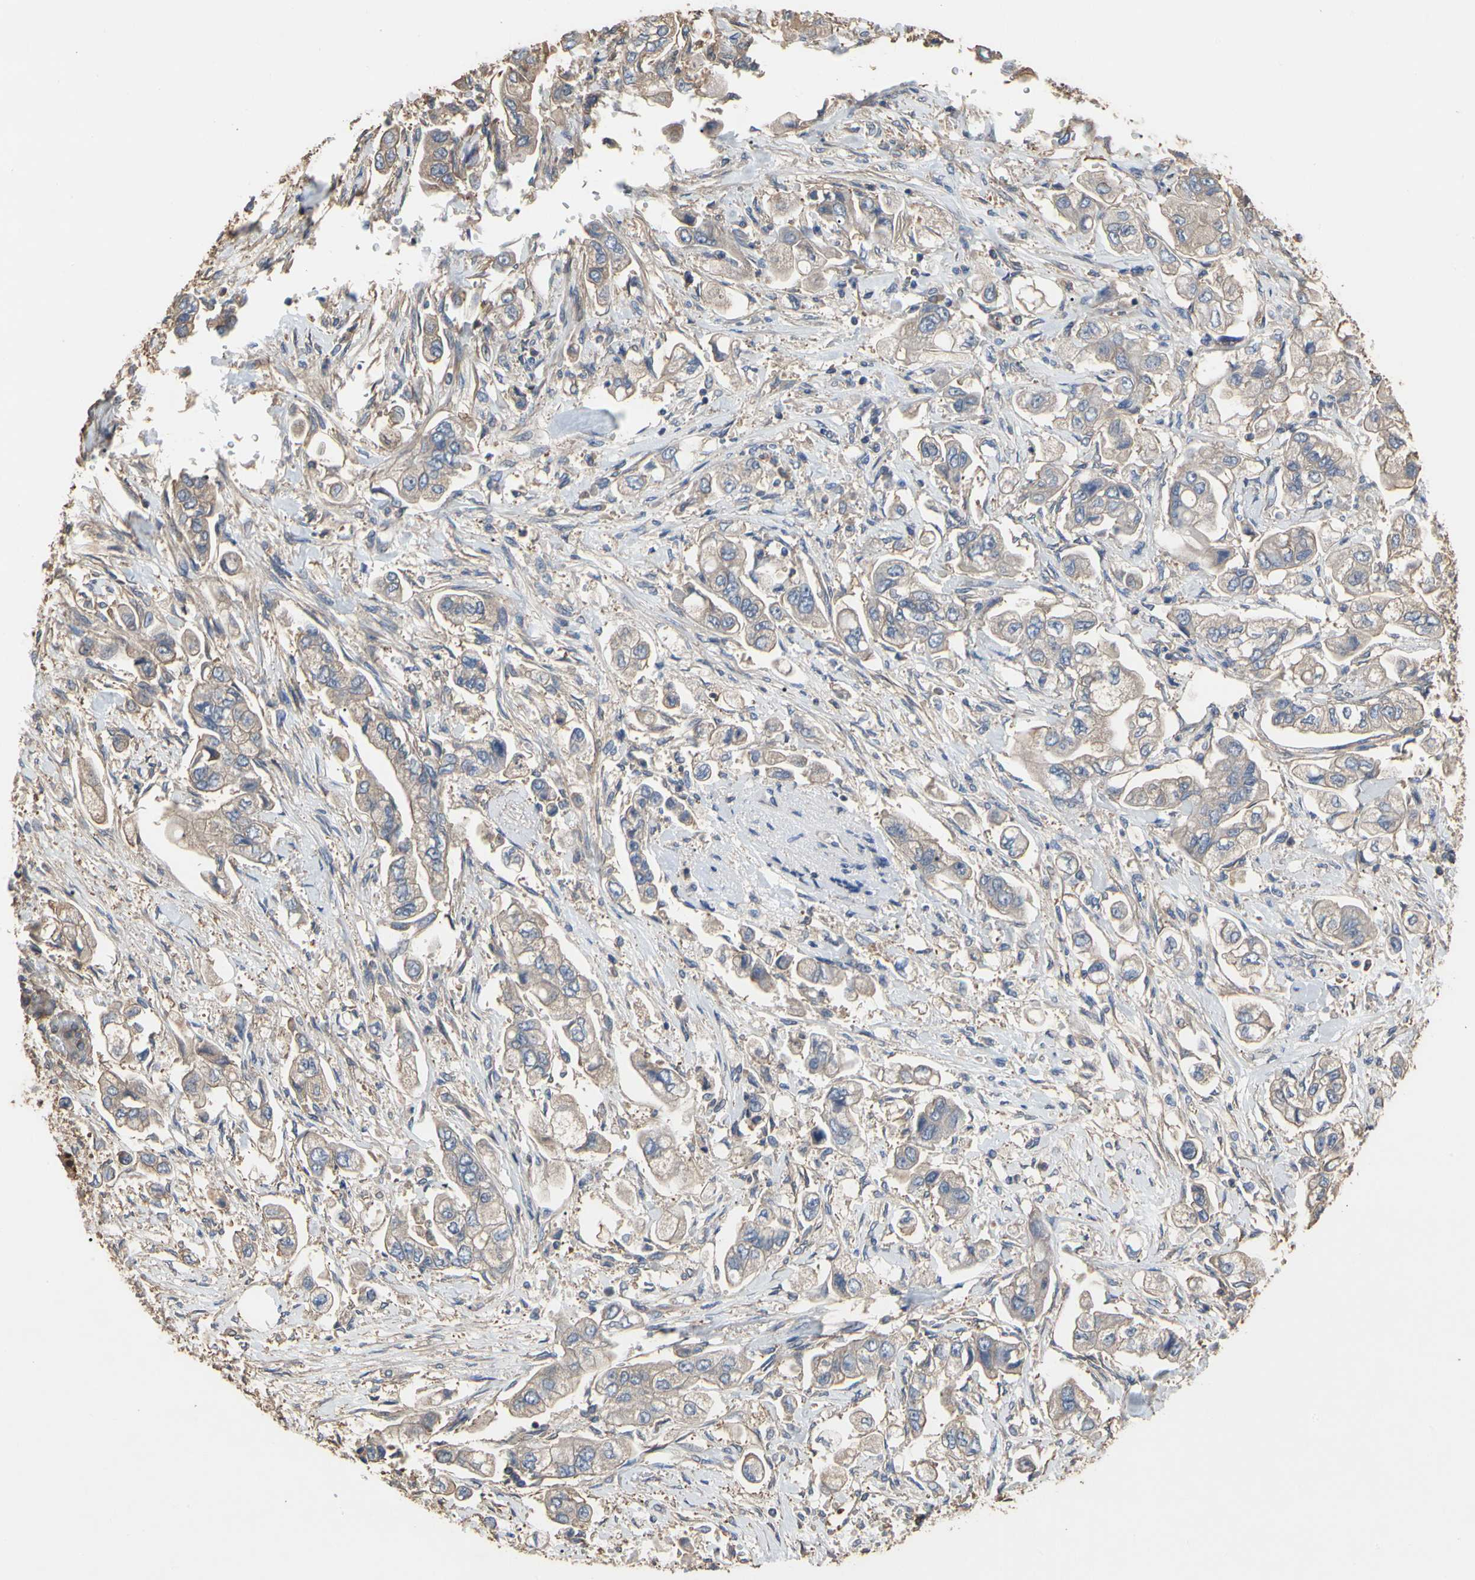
{"staining": {"intensity": "weak", "quantity": ">75%", "location": "cytoplasmic/membranous"}, "tissue": "stomach cancer", "cell_type": "Tumor cells", "image_type": "cancer", "snomed": [{"axis": "morphology", "description": "Adenocarcinoma, NOS"}, {"axis": "topography", "description": "Stomach"}], "caption": "There is low levels of weak cytoplasmic/membranous staining in tumor cells of stomach adenocarcinoma, as demonstrated by immunohistochemical staining (brown color).", "gene": "PDZK1", "patient": {"sex": "male", "age": 62}}